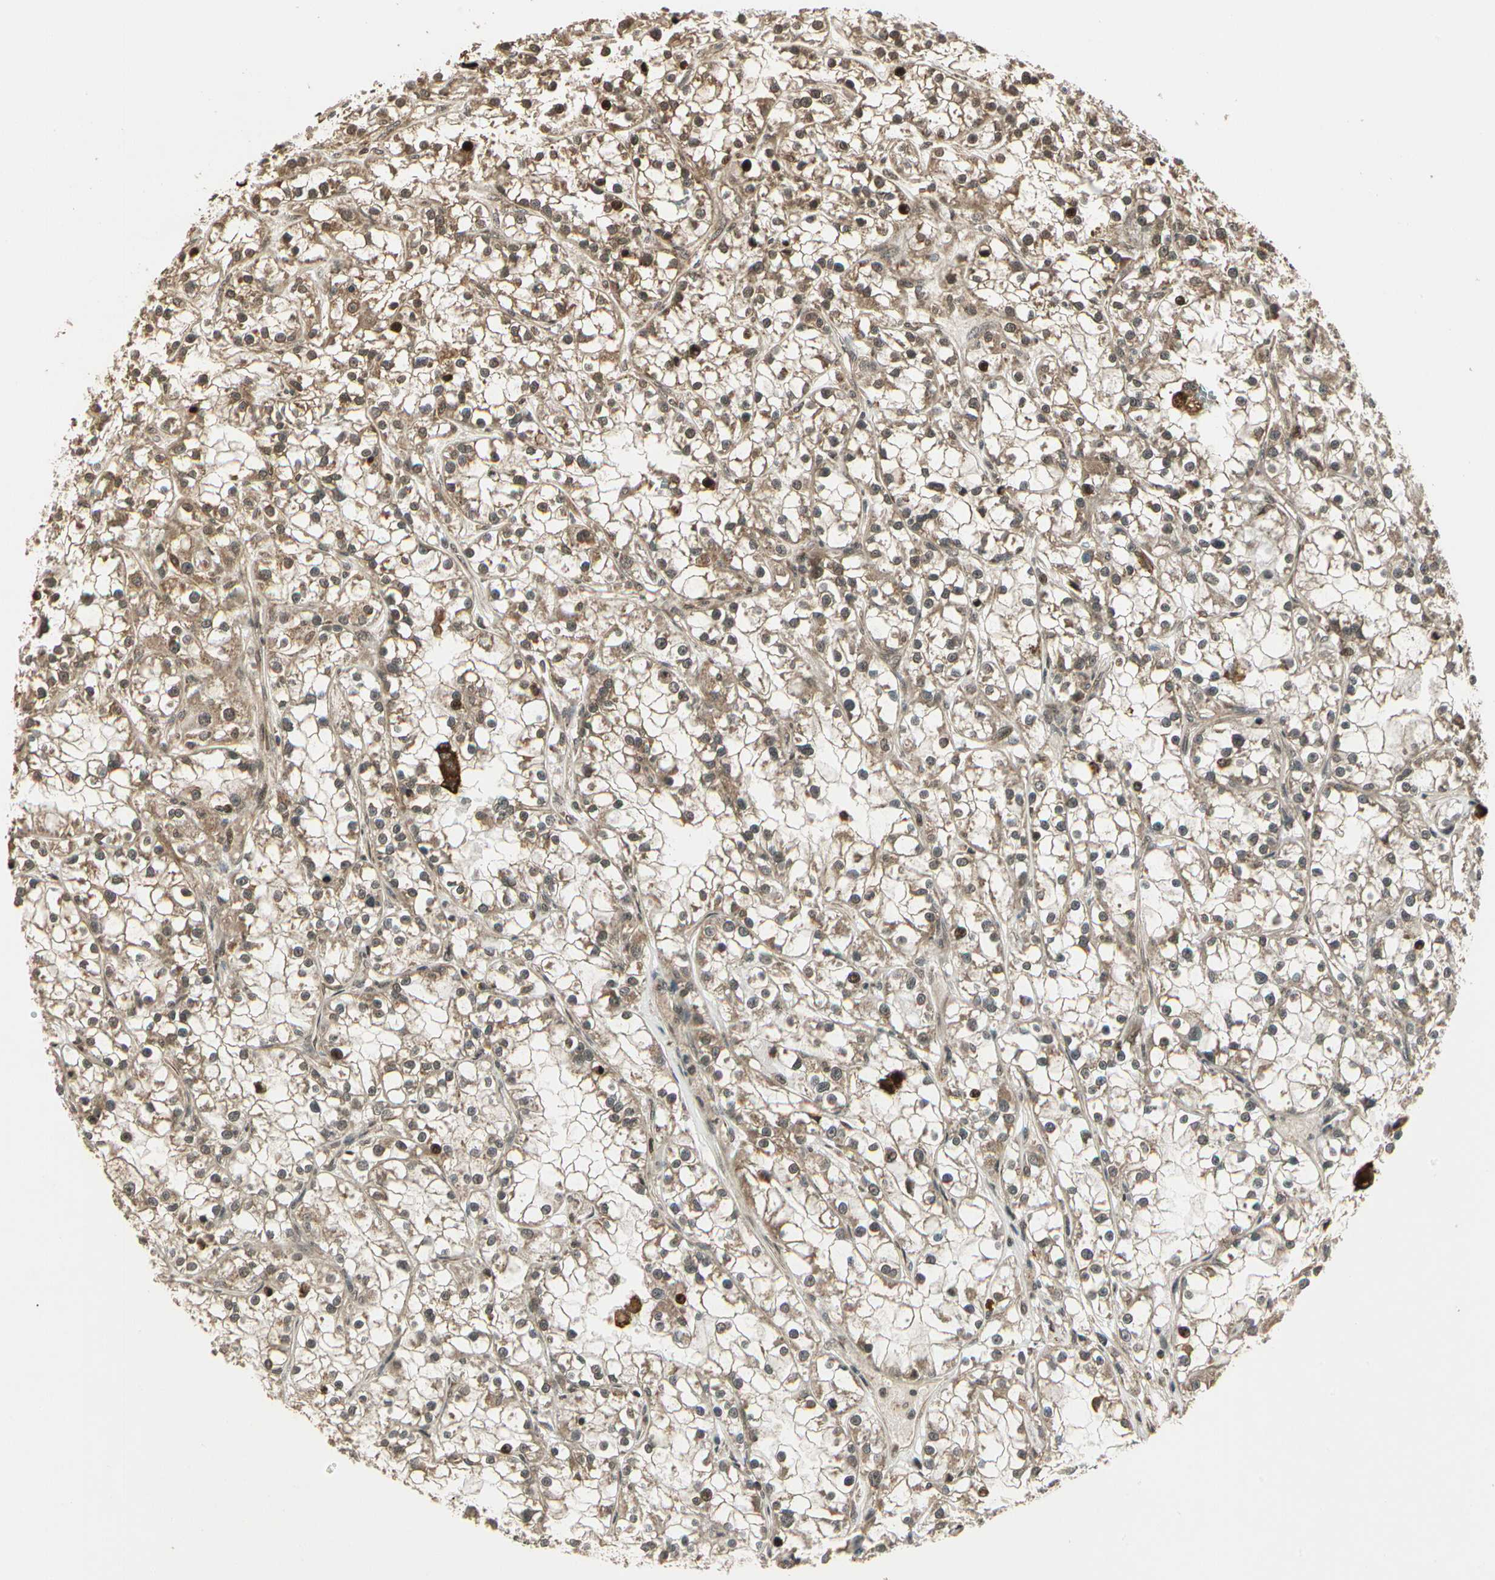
{"staining": {"intensity": "moderate", "quantity": ">75%", "location": "cytoplasmic/membranous"}, "tissue": "renal cancer", "cell_type": "Tumor cells", "image_type": "cancer", "snomed": [{"axis": "morphology", "description": "Adenocarcinoma, NOS"}, {"axis": "topography", "description": "Kidney"}], "caption": "About >75% of tumor cells in human renal cancer display moderate cytoplasmic/membranous protein staining as visualized by brown immunohistochemical staining.", "gene": "GLUL", "patient": {"sex": "female", "age": 52}}